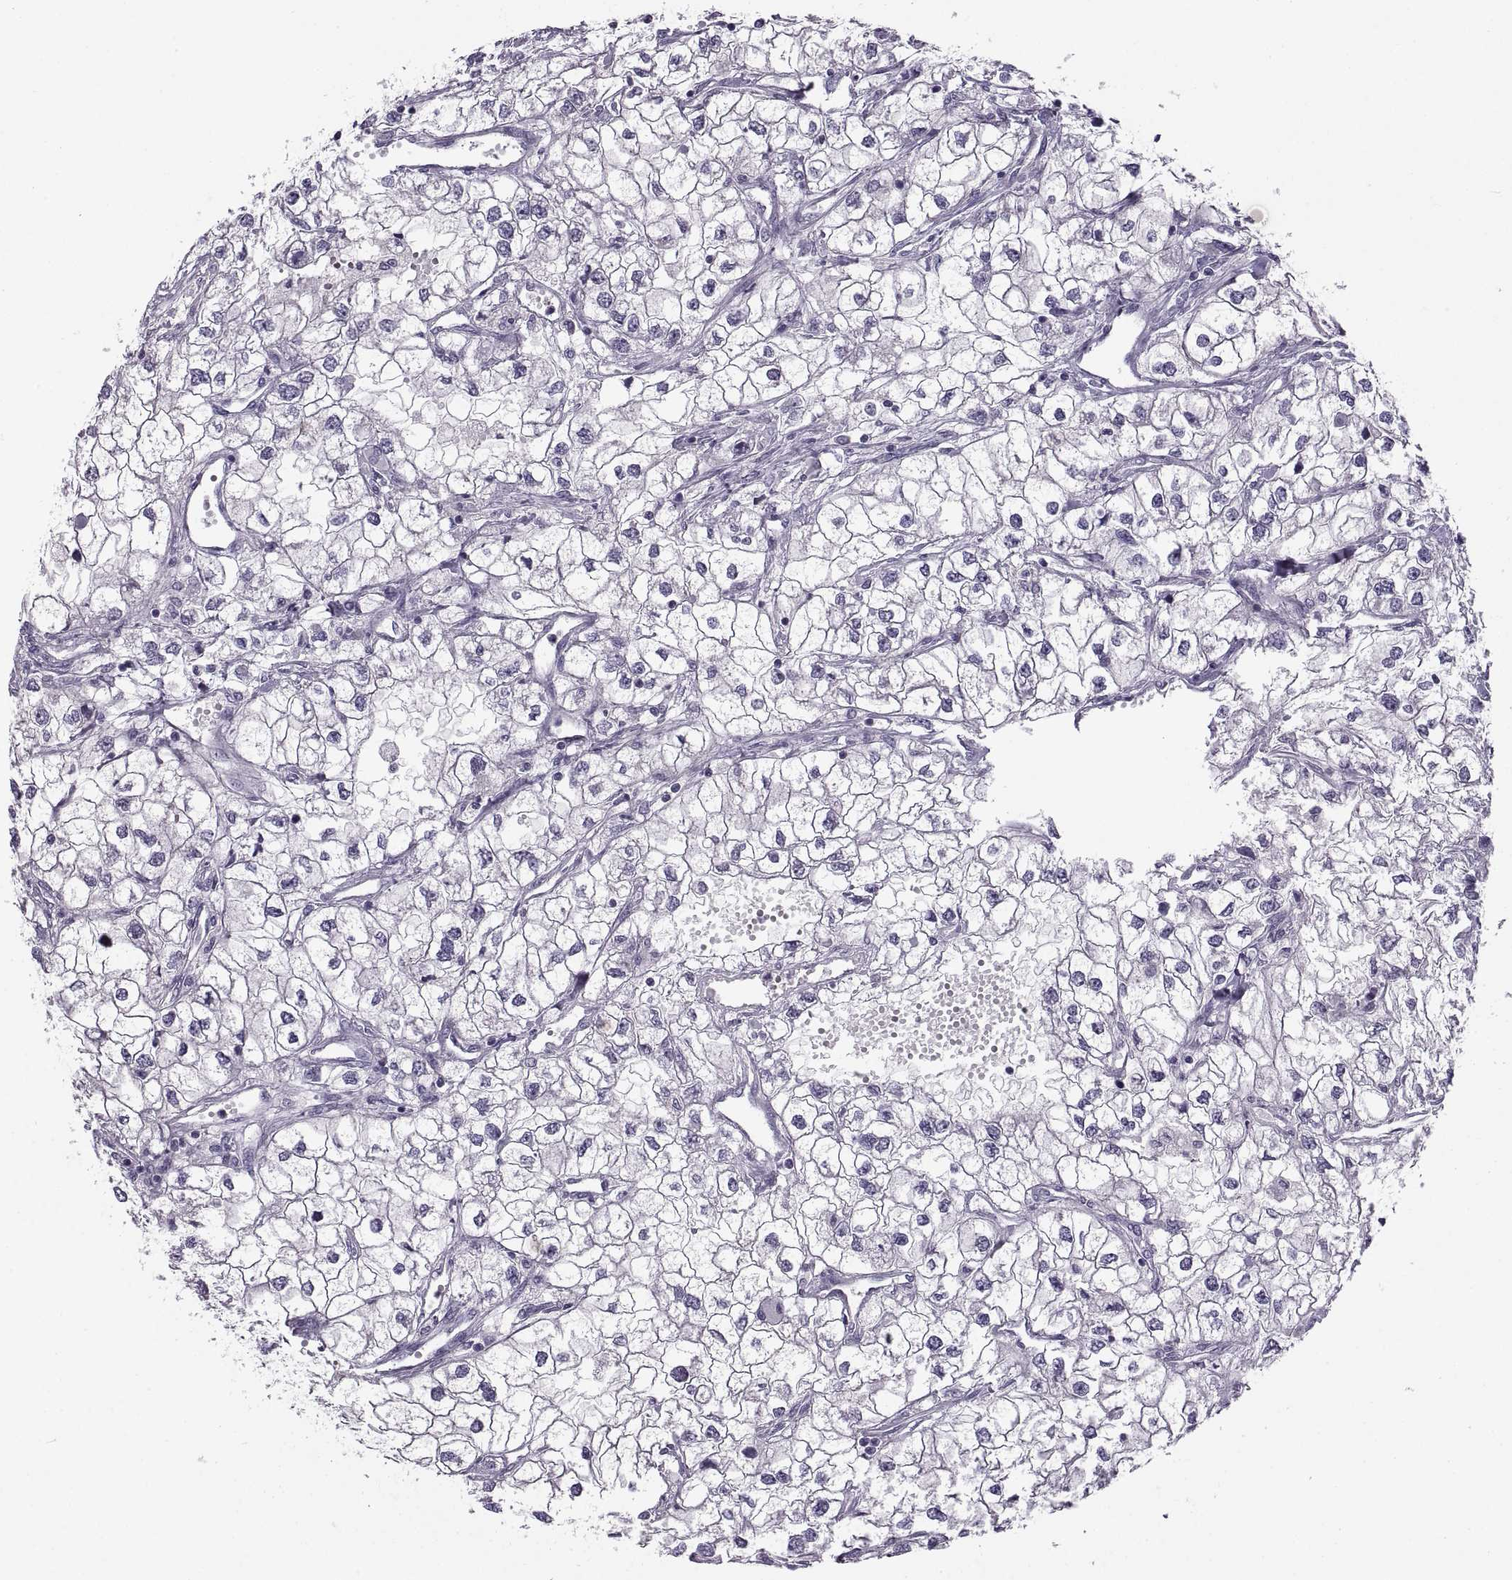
{"staining": {"intensity": "negative", "quantity": "none", "location": "none"}, "tissue": "renal cancer", "cell_type": "Tumor cells", "image_type": "cancer", "snomed": [{"axis": "morphology", "description": "Adenocarcinoma, NOS"}, {"axis": "topography", "description": "Kidney"}], "caption": "Tumor cells show no significant protein expression in adenocarcinoma (renal).", "gene": "BSPH1", "patient": {"sex": "male", "age": 59}}